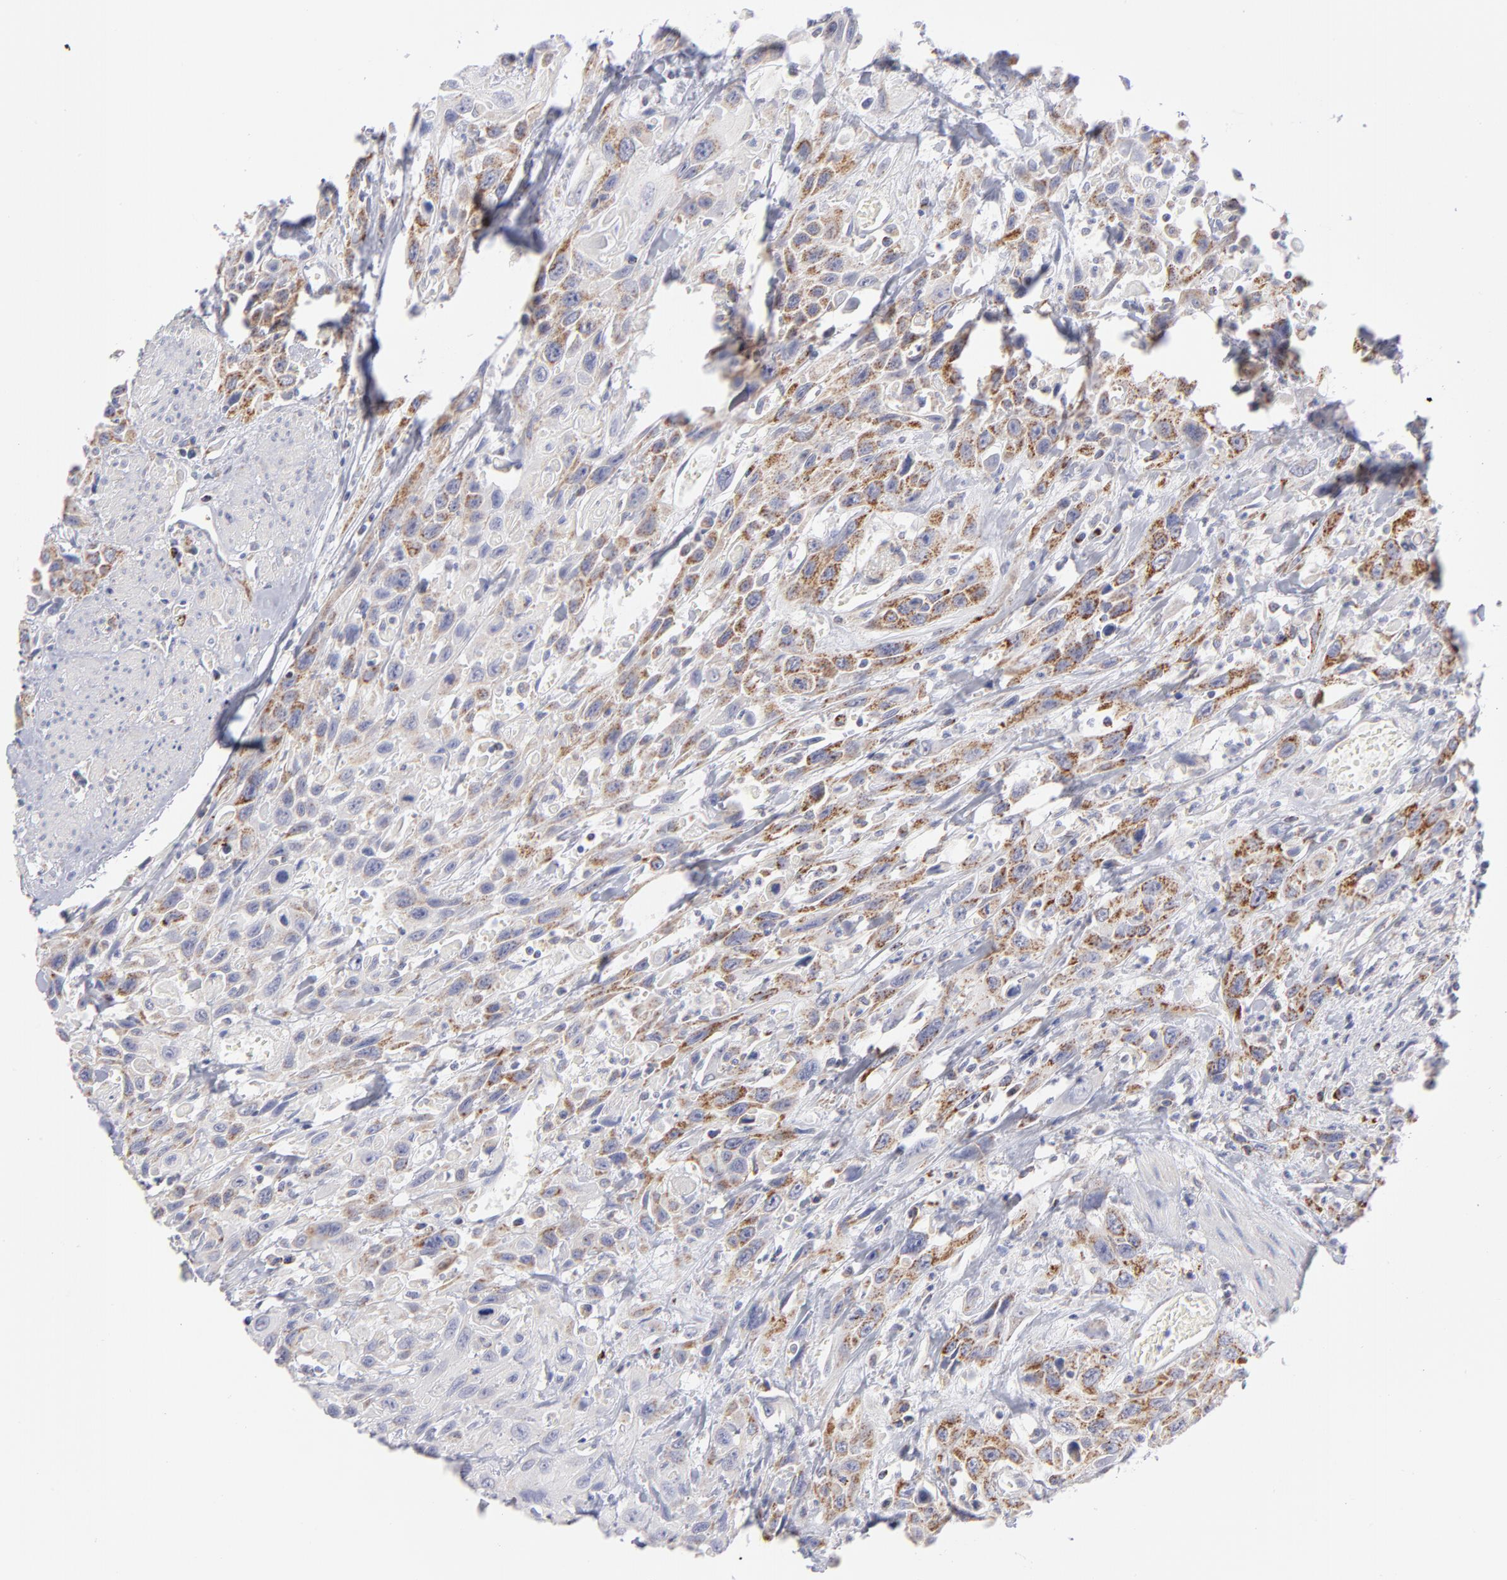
{"staining": {"intensity": "moderate", "quantity": ">75%", "location": "cytoplasmic/membranous"}, "tissue": "urothelial cancer", "cell_type": "Tumor cells", "image_type": "cancer", "snomed": [{"axis": "morphology", "description": "Urothelial carcinoma, High grade"}, {"axis": "topography", "description": "Urinary bladder"}], "caption": "Protein staining by immunohistochemistry (IHC) reveals moderate cytoplasmic/membranous positivity in about >75% of tumor cells in urothelial carcinoma (high-grade).", "gene": "MTHFD2", "patient": {"sex": "female", "age": 84}}